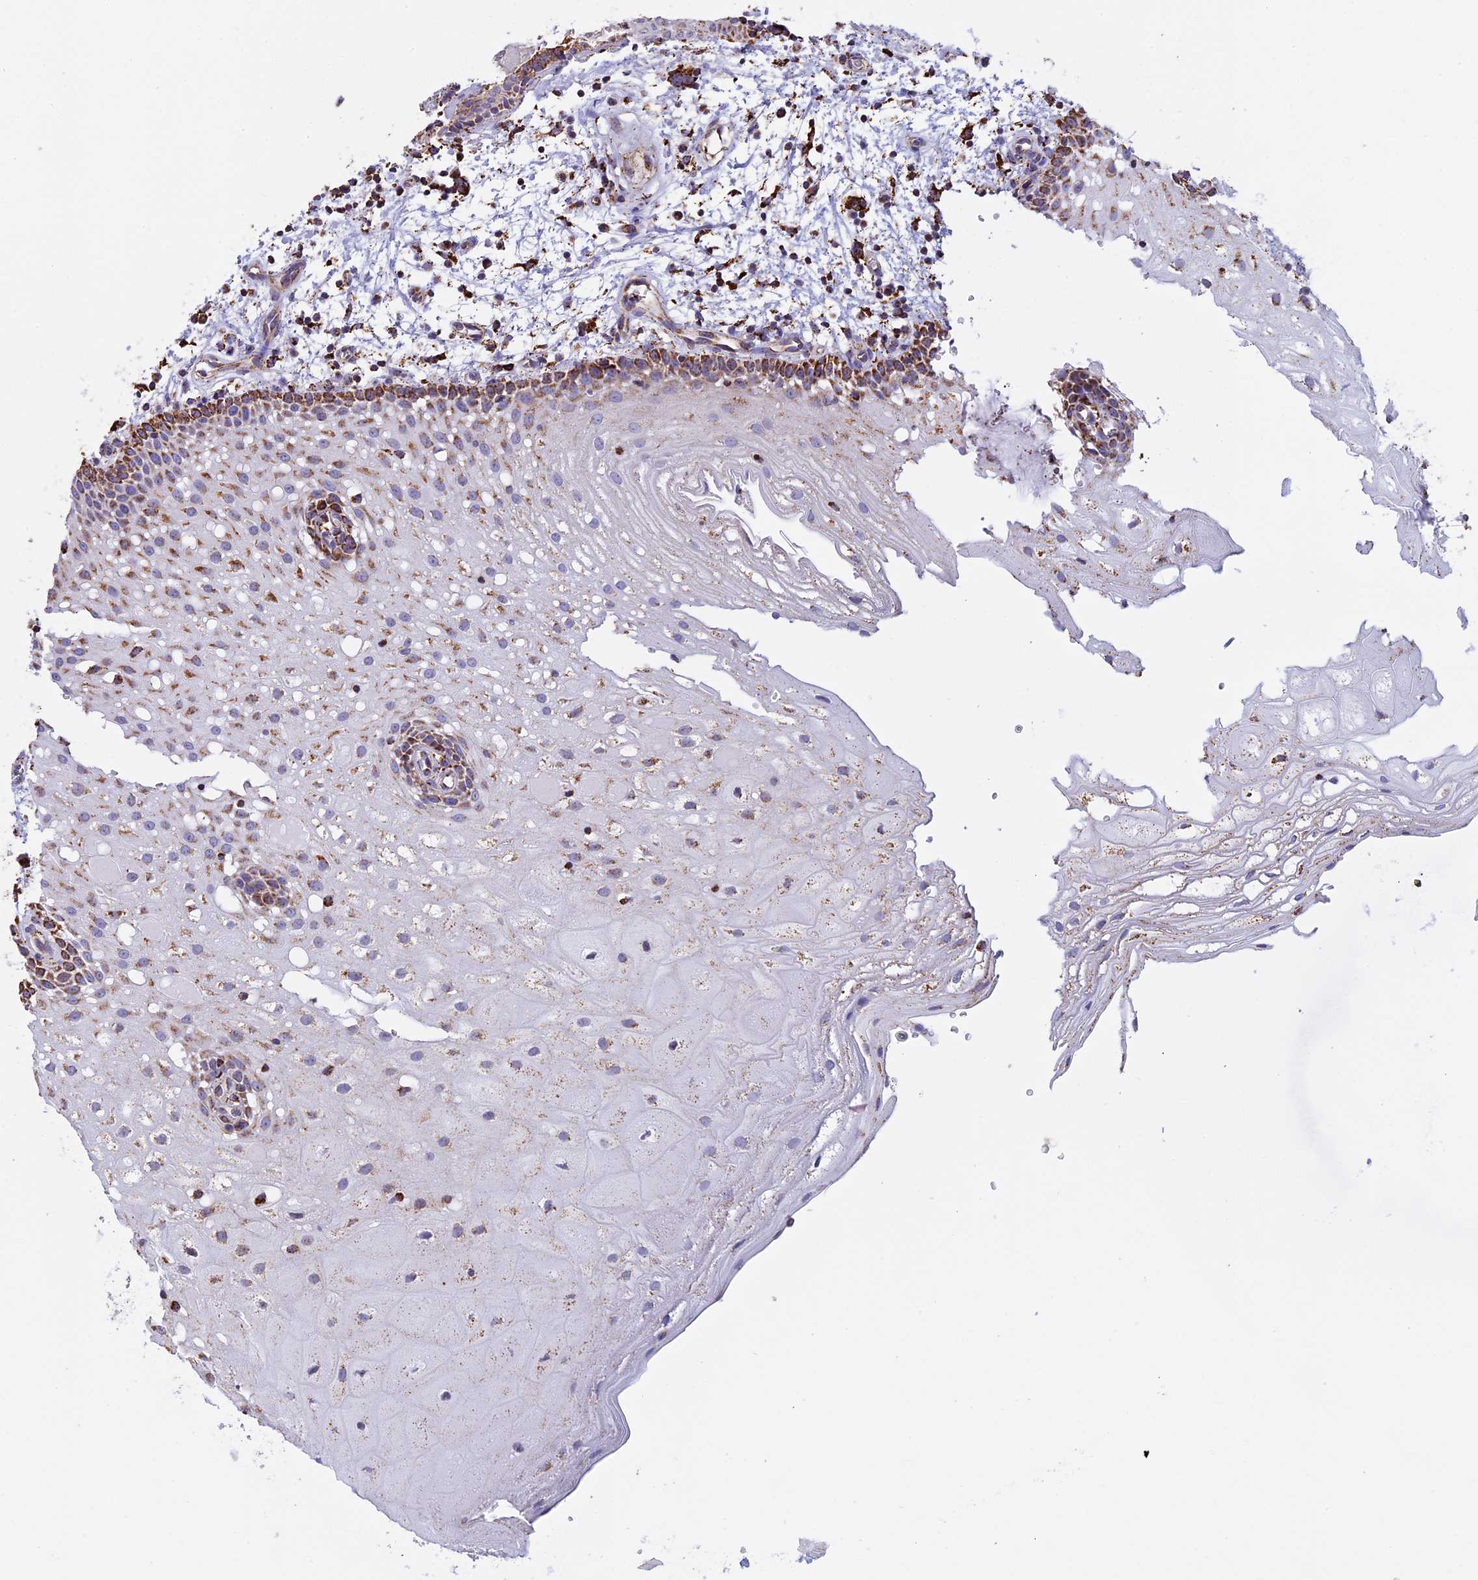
{"staining": {"intensity": "moderate", "quantity": "25%-75%", "location": "cytoplasmic/membranous"}, "tissue": "oral mucosa", "cell_type": "Squamous epithelial cells", "image_type": "normal", "snomed": [{"axis": "morphology", "description": "Normal tissue, NOS"}, {"axis": "topography", "description": "Oral tissue"}], "caption": "Benign oral mucosa was stained to show a protein in brown. There is medium levels of moderate cytoplasmic/membranous expression in about 25%-75% of squamous epithelial cells. (DAB IHC, brown staining for protein, blue staining for nuclei).", "gene": "KCNG1", "patient": {"sex": "male", "age": 74}}